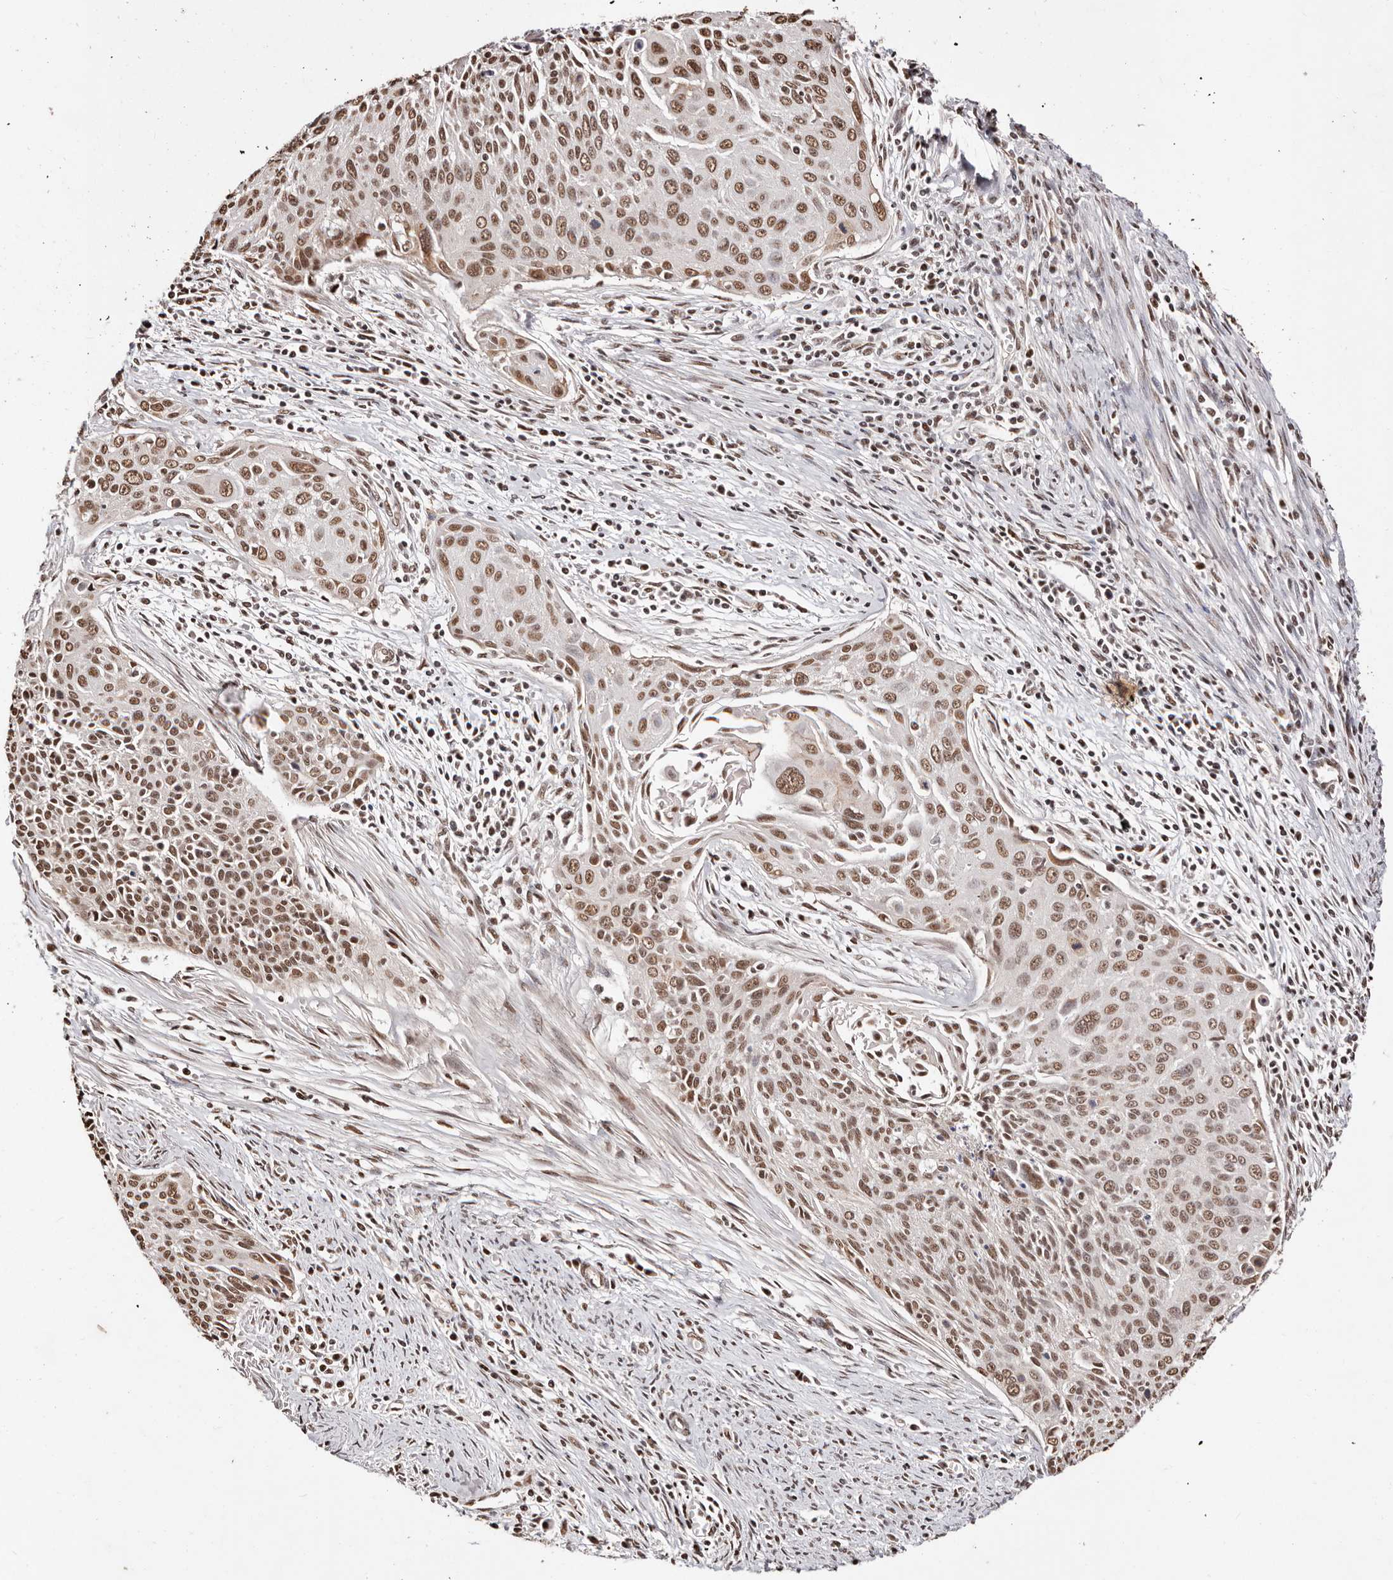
{"staining": {"intensity": "moderate", "quantity": ">75%", "location": "nuclear"}, "tissue": "cervical cancer", "cell_type": "Tumor cells", "image_type": "cancer", "snomed": [{"axis": "morphology", "description": "Squamous cell carcinoma, NOS"}, {"axis": "topography", "description": "Cervix"}], "caption": "Tumor cells show medium levels of moderate nuclear expression in about >75% of cells in human cervical squamous cell carcinoma.", "gene": "BICRAL", "patient": {"sex": "female", "age": 55}}